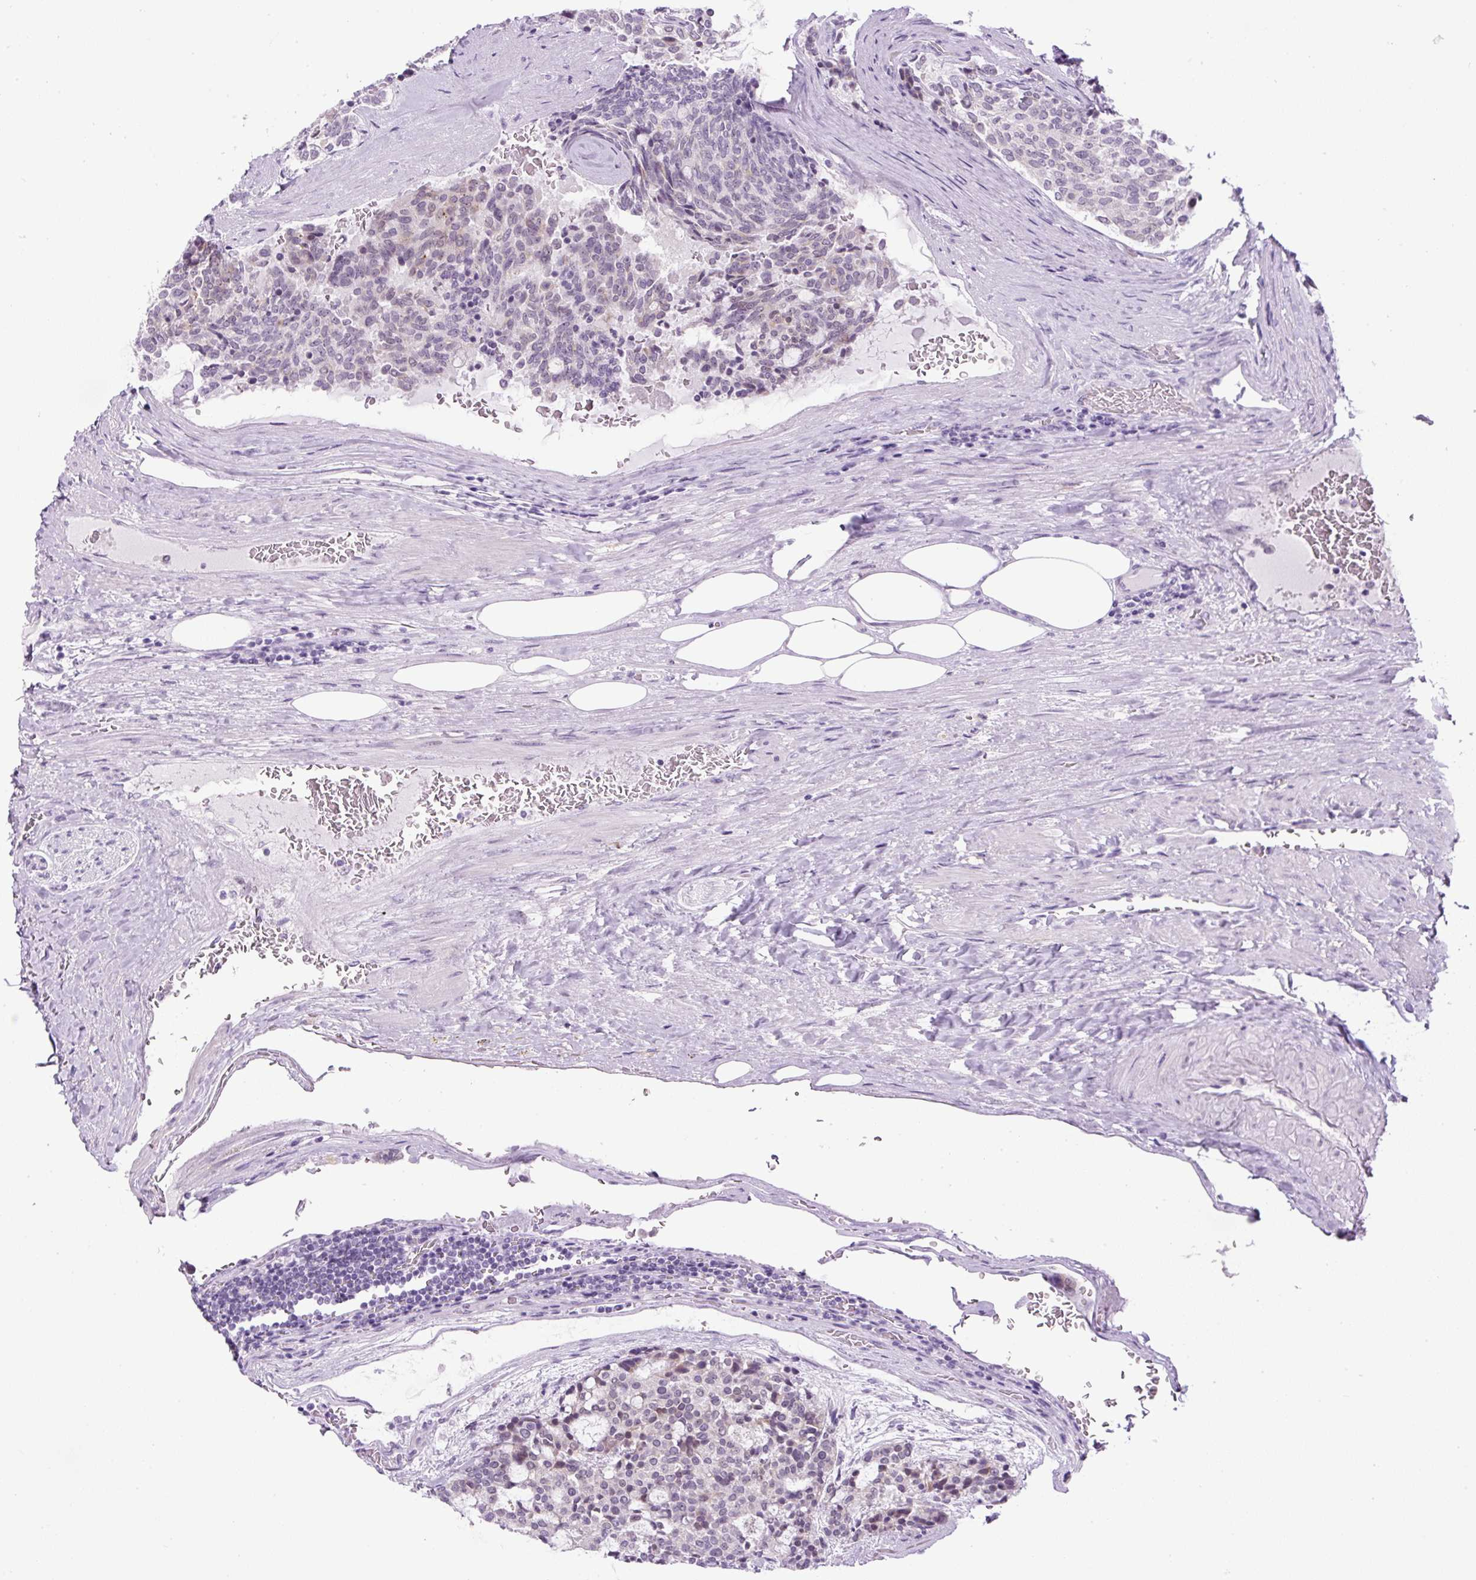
{"staining": {"intensity": "weak", "quantity": "<25%", "location": "cytoplasmic/membranous"}, "tissue": "carcinoid", "cell_type": "Tumor cells", "image_type": "cancer", "snomed": [{"axis": "morphology", "description": "Carcinoid, malignant, NOS"}, {"axis": "topography", "description": "Pancreas"}], "caption": "Carcinoid was stained to show a protein in brown. There is no significant staining in tumor cells.", "gene": "RHBDD2", "patient": {"sex": "female", "age": 54}}